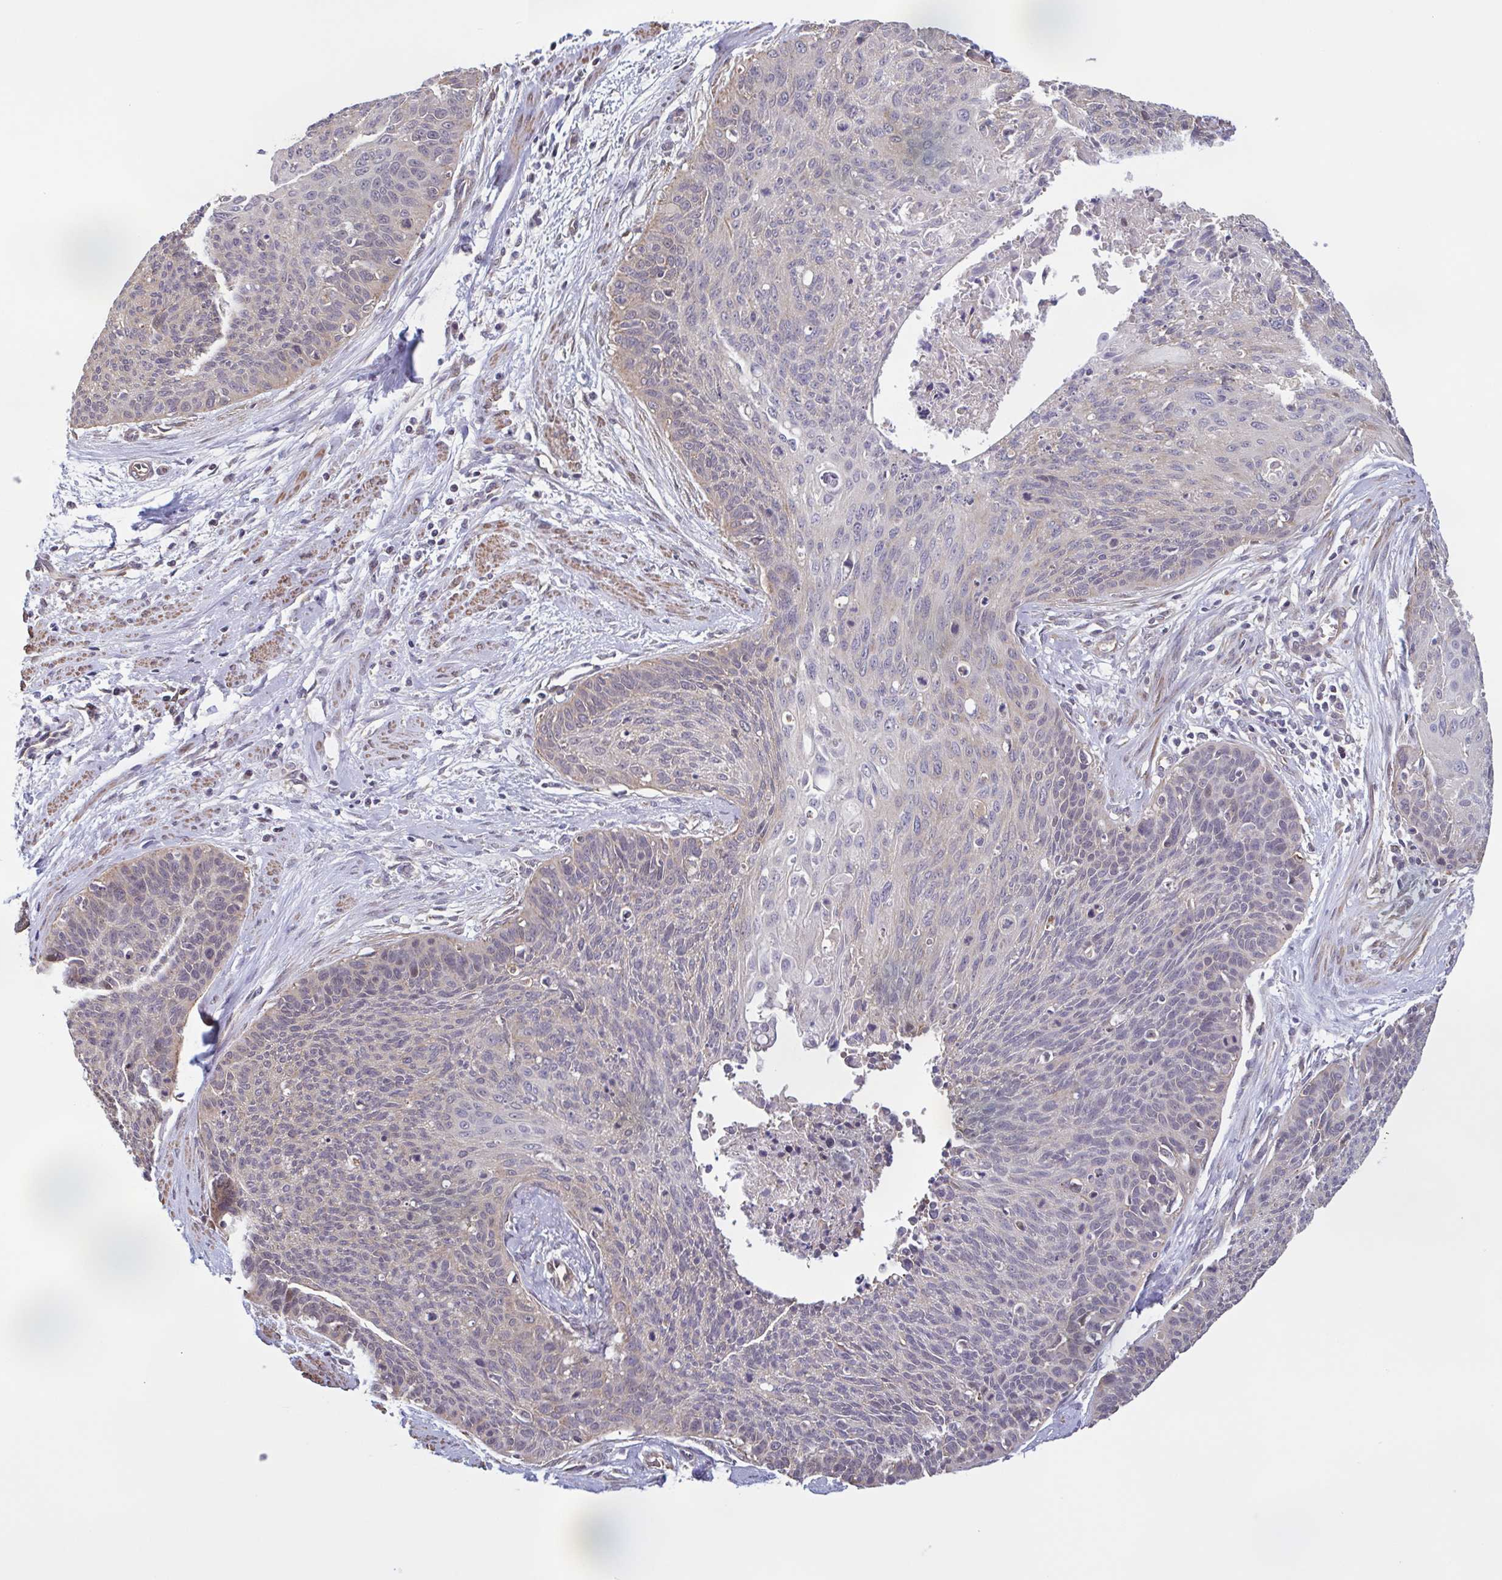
{"staining": {"intensity": "negative", "quantity": "none", "location": "none"}, "tissue": "cervical cancer", "cell_type": "Tumor cells", "image_type": "cancer", "snomed": [{"axis": "morphology", "description": "Squamous cell carcinoma, NOS"}, {"axis": "topography", "description": "Cervix"}], "caption": "Immunohistochemistry of cervical squamous cell carcinoma exhibits no positivity in tumor cells.", "gene": "ZNF200", "patient": {"sex": "female", "age": 55}}